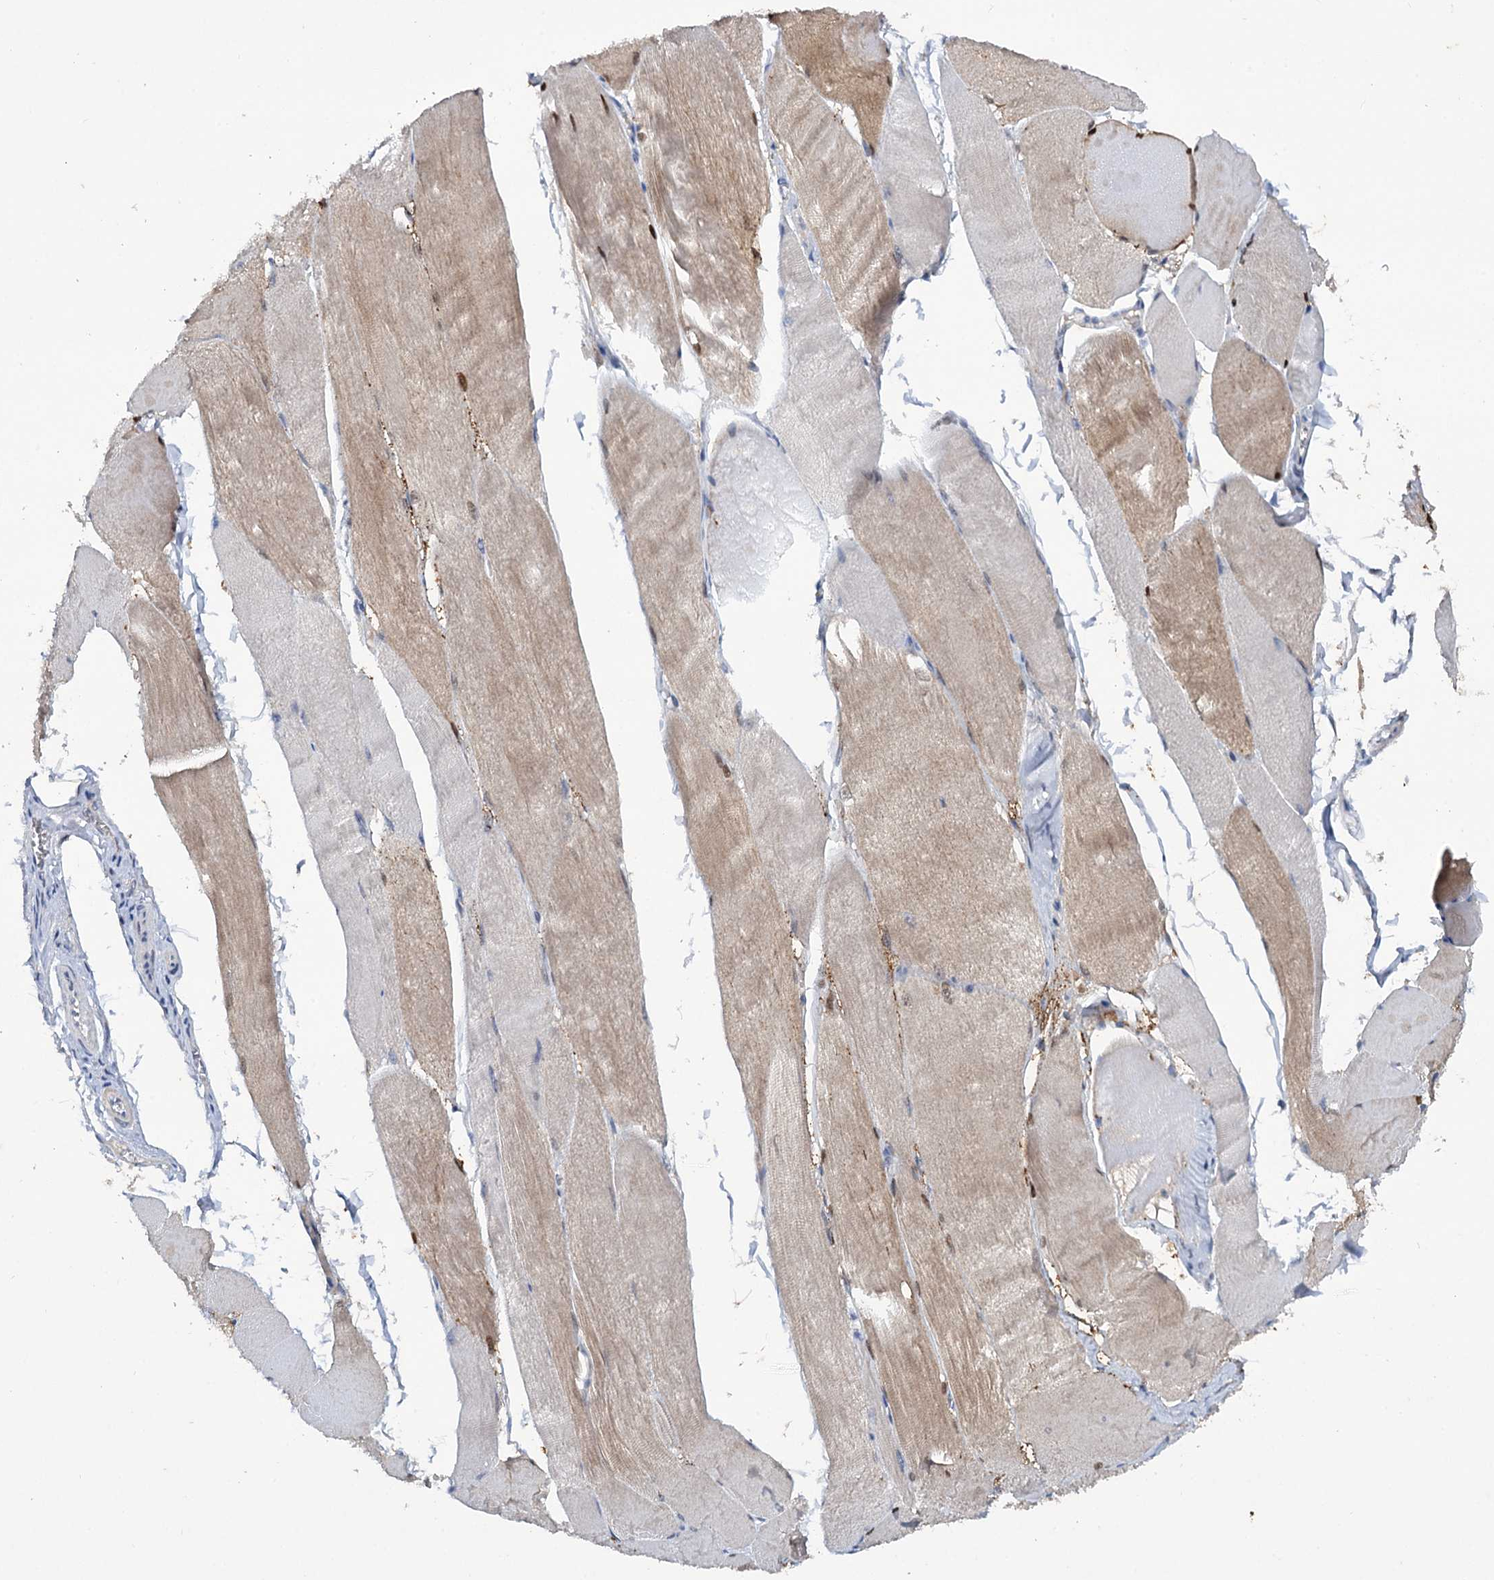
{"staining": {"intensity": "moderate", "quantity": "25%-75%", "location": "cytoplasmic/membranous"}, "tissue": "skeletal muscle", "cell_type": "Myocytes", "image_type": "normal", "snomed": [{"axis": "morphology", "description": "Normal tissue, NOS"}, {"axis": "morphology", "description": "Basal cell carcinoma"}, {"axis": "topography", "description": "Skeletal muscle"}], "caption": "The micrograph demonstrates immunohistochemical staining of unremarkable skeletal muscle. There is moderate cytoplasmic/membranous positivity is present in about 25%-75% of myocytes. The staining is performed using DAB brown chromogen to label protein expression. The nuclei are counter-stained blue using hematoxylin.", "gene": "MID1IP1", "patient": {"sex": "female", "age": 64}}